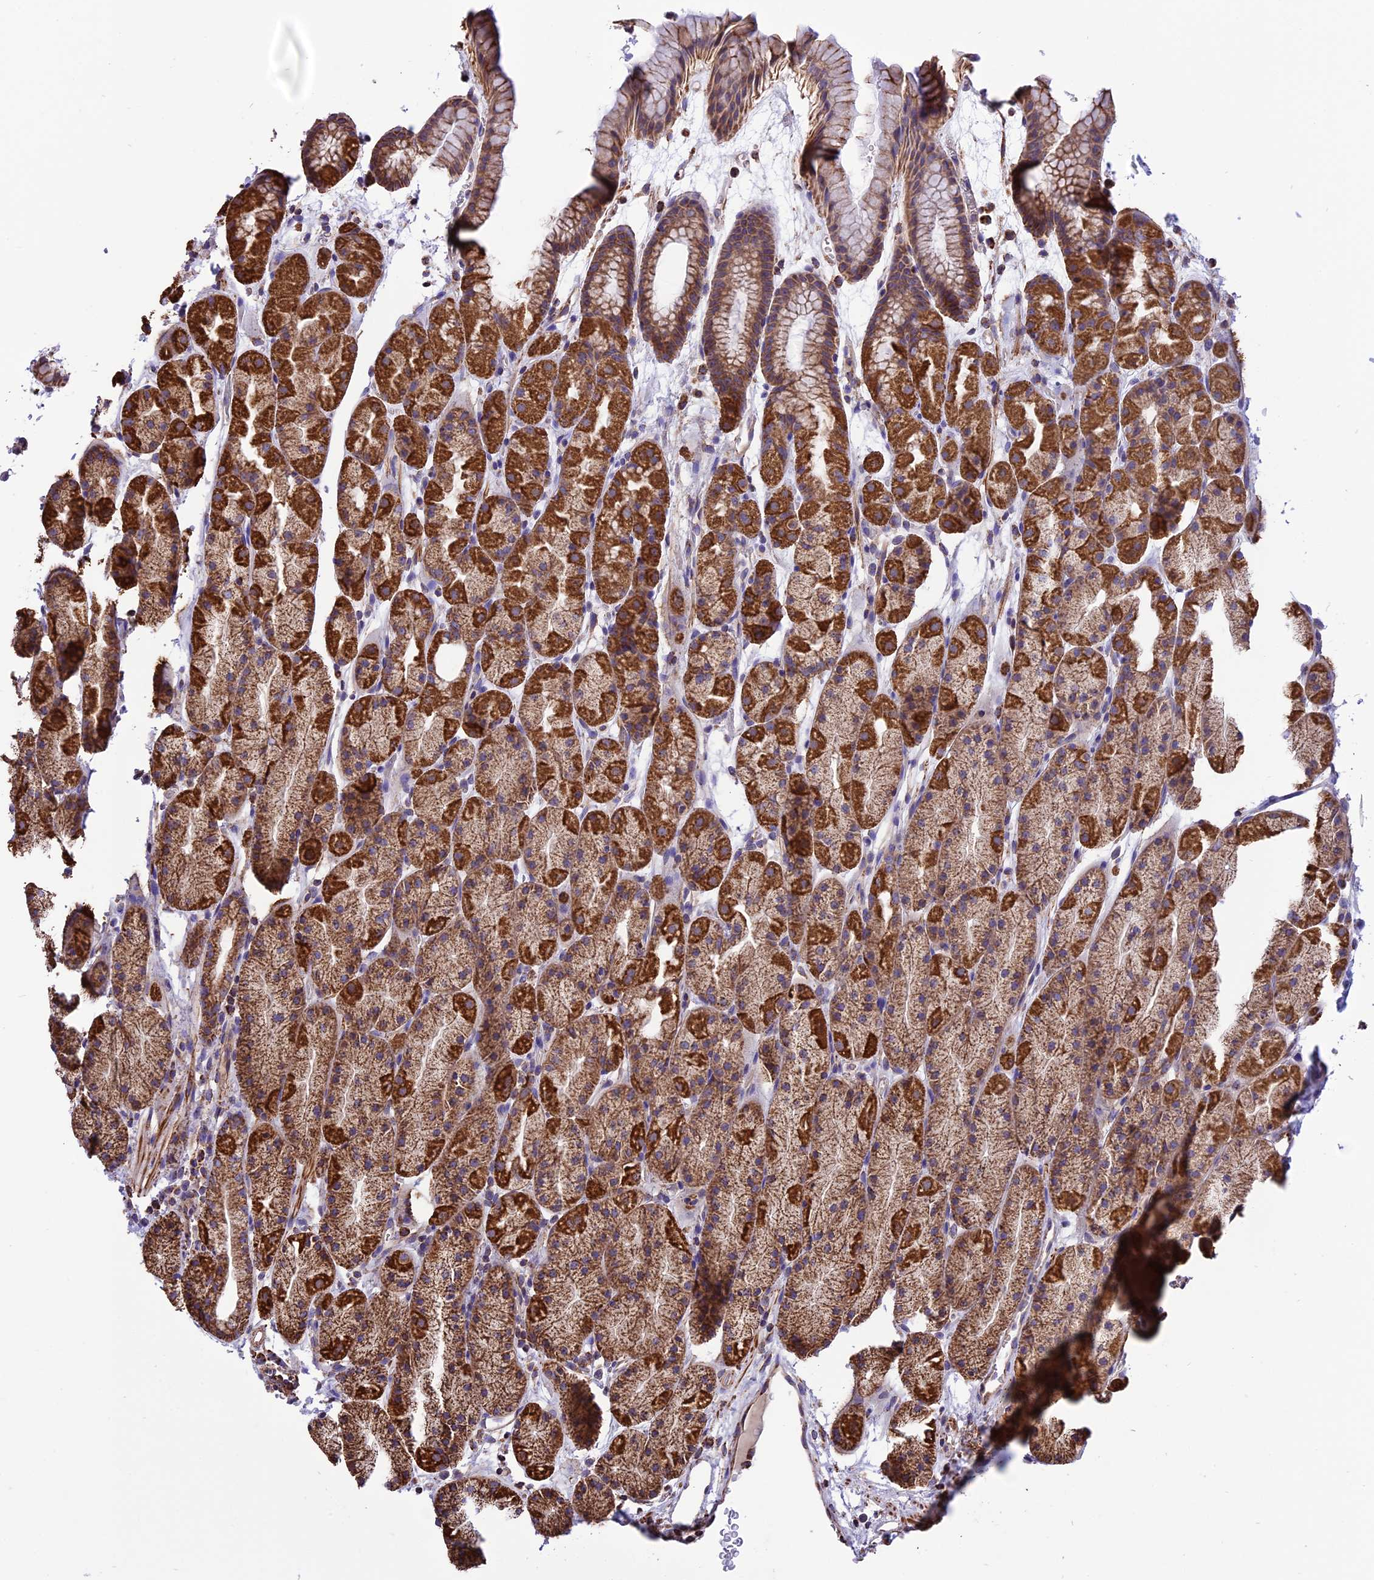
{"staining": {"intensity": "strong", "quantity": "25%-75%", "location": "cytoplasmic/membranous"}, "tissue": "stomach", "cell_type": "Glandular cells", "image_type": "normal", "snomed": [{"axis": "morphology", "description": "Normal tissue, NOS"}, {"axis": "topography", "description": "Stomach, upper"}, {"axis": "topography", "description": "Stomach"}], "caption": "Strong cytoplasmic/membranous expression is present in about 25%-75% of glandular cells in benign stomach.", "gene": "TTC4", "patient": {"sex": "male", "age": 47}}